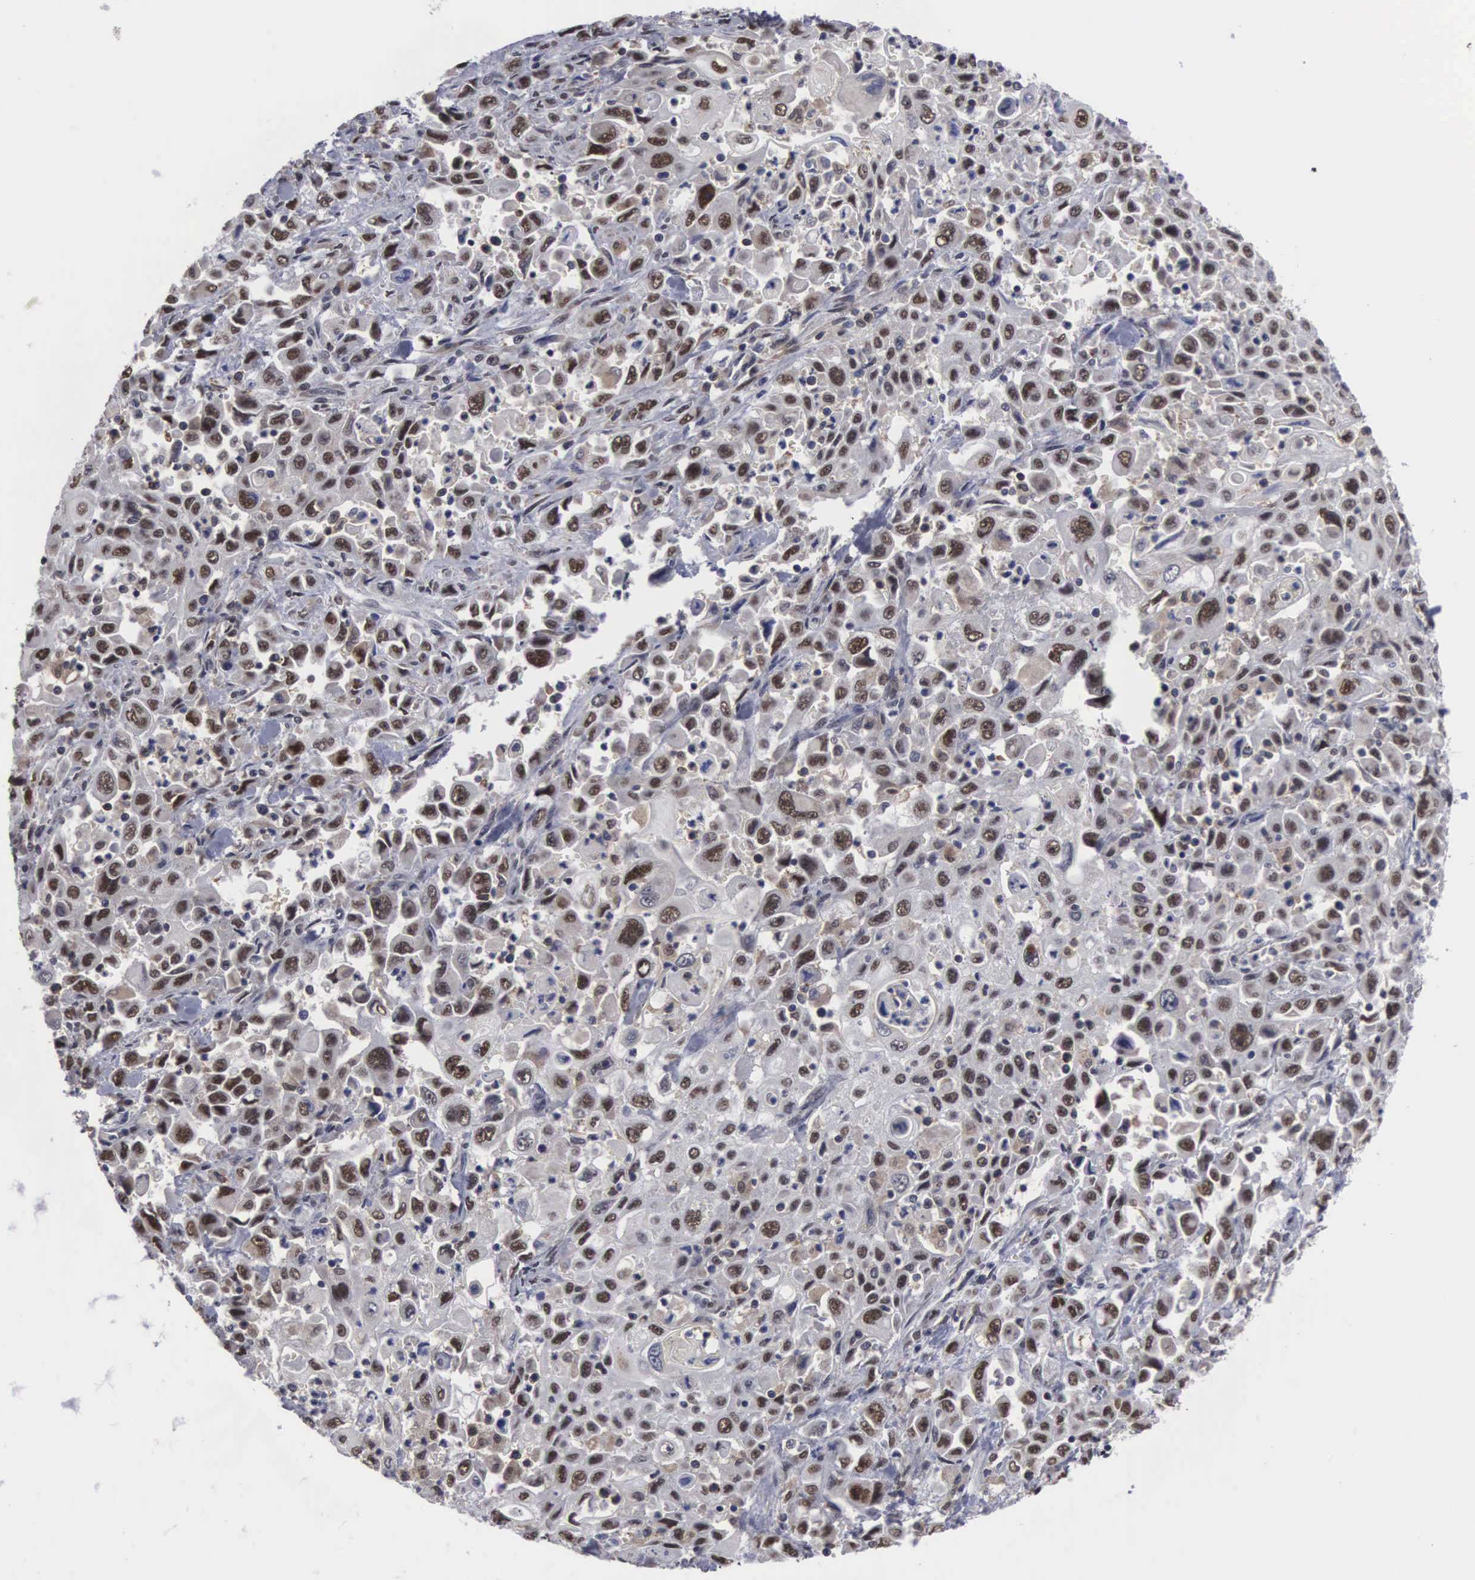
{"staining": {"intensity": "moderate", "quantity": ">75%", "location": "nuclear"}, "tissue": "pancreatic cancer", "cell_type": "Tumor cells", "image_type": "cancer", "snomed": [{"axis": "morphology", "description": "Adenocarcinoma, NOS"}, {"axis": "topography", "description": "Pancreas"}], "caption": "Approximately >75% of tumor cells in human pancreatic adenocarcinoma reveal moderate nuclear protein staining as visualized by brown immunohistochemical staining.", "gene": "TRMT5", "patient": {"sex": "male", "age": 70}}